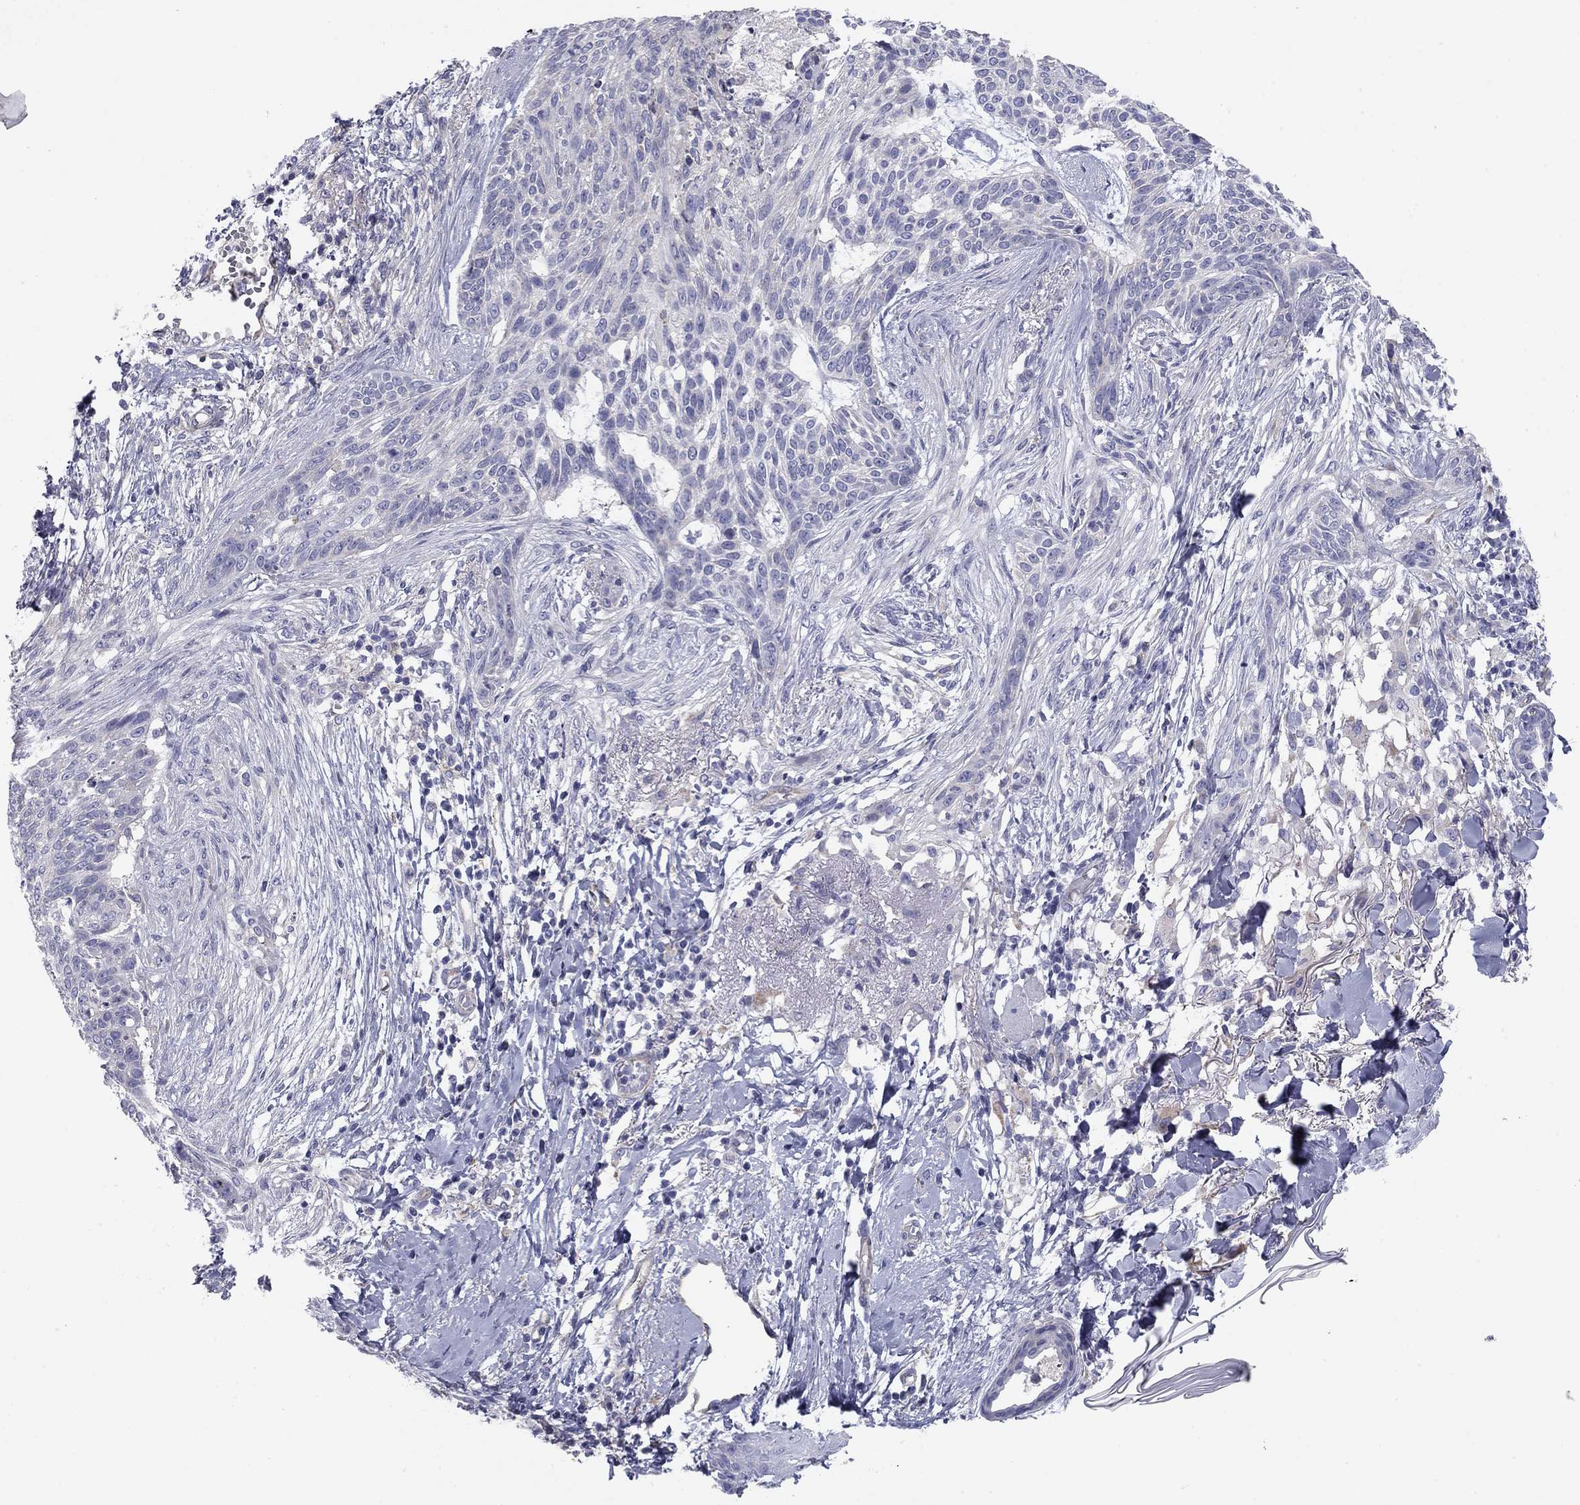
{"staining": {"intensity": "negative", "quantity": "none", "location": "none"}, "tissue": "skin cancer", "cell_type": "Tumor cells", "image_type": "cancer", "snomed": [{"axis": "morphology", "description": "Normal tissue, NOS"}, {"axis": "morphology", "description": "Basal cell carcinoma"}, {"axis": "topography", "description": "Skin"}], "caption": "The IHC micrograph has no significant positivity in tumor cells of skin cancer (basal cell carcinoma) tissue.", "gene": "SEPTIN3", "patient": {"sex": "male", "age": 84}}